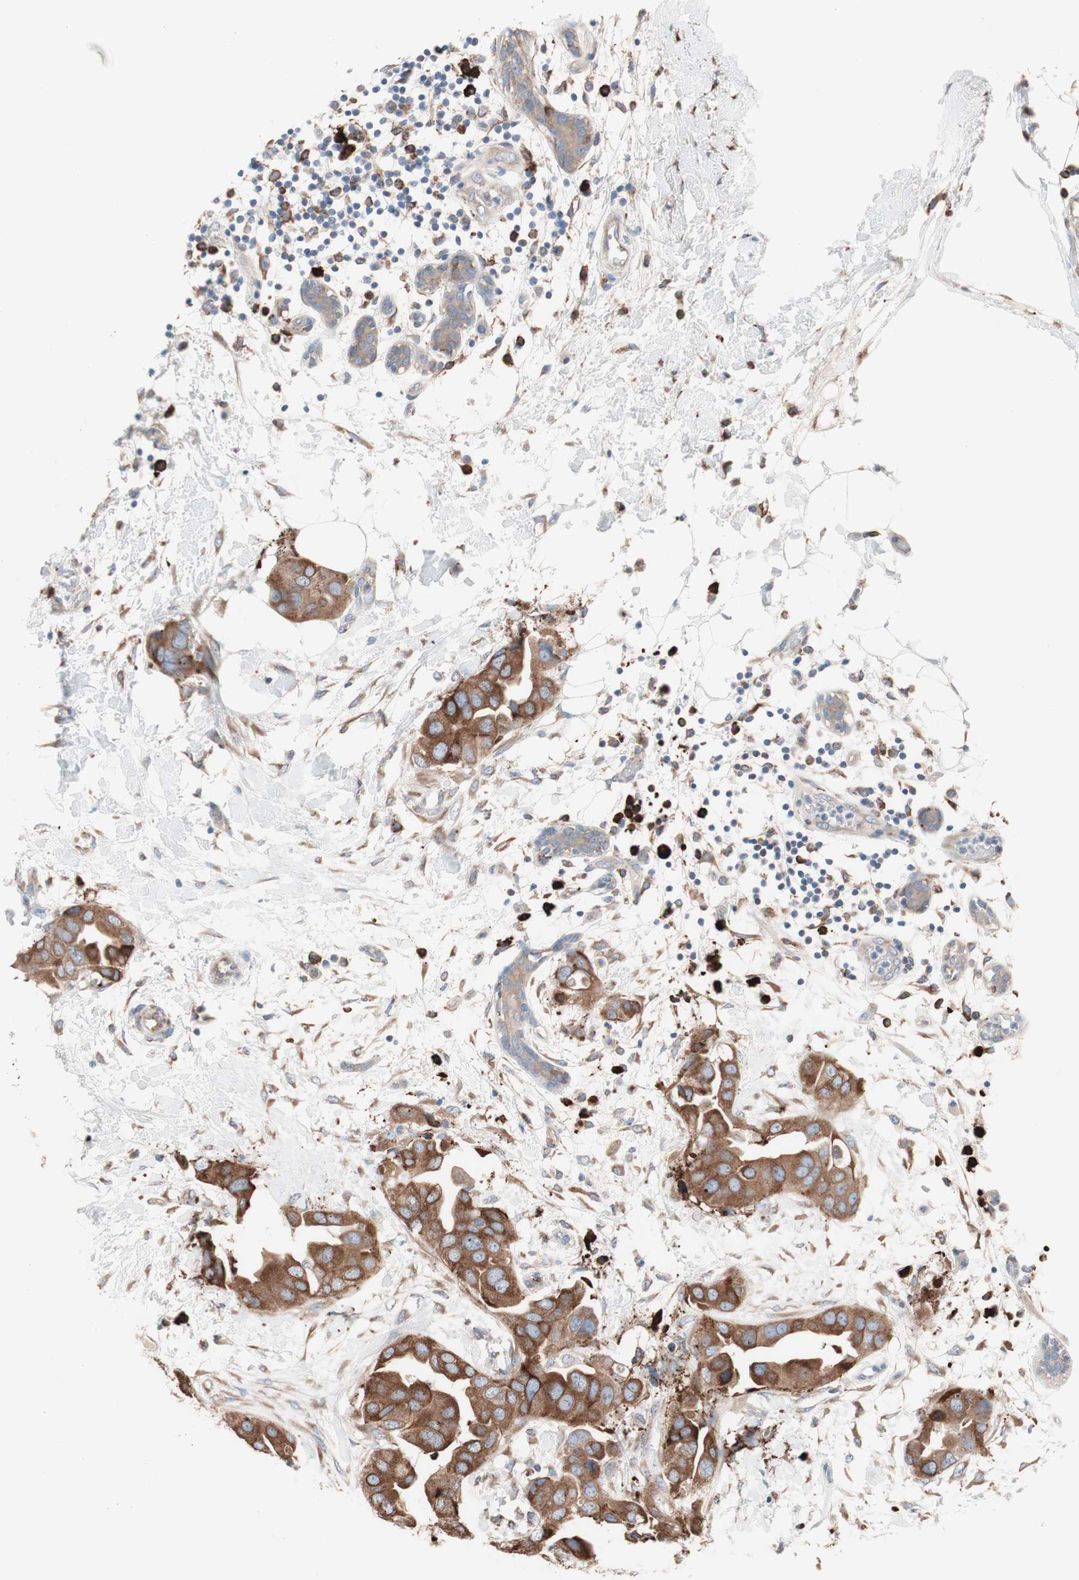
{"staining": {"intensity": "moderate", "quantity": ">75%", "location": "cytoplasmic/membranous"}, "tissue": "breast cancer", "cell_type": "Tumor cells", "image_type": "cancer", "snomed": [{"axis": "morphology", "description": "Duct carcinoma"}, {"axis": "topography", "description": "Breast"}], "caption": "A high-resolution histopathology image shows immunohistochemistry staining of breast infiltrating ductal carcinoma, which shows moderate cytoplasmic/membranous positivity in approximately >75% of tumor cells.", "gene": "SLC27A4", "patient": {"sex": "female", "age": 40}}